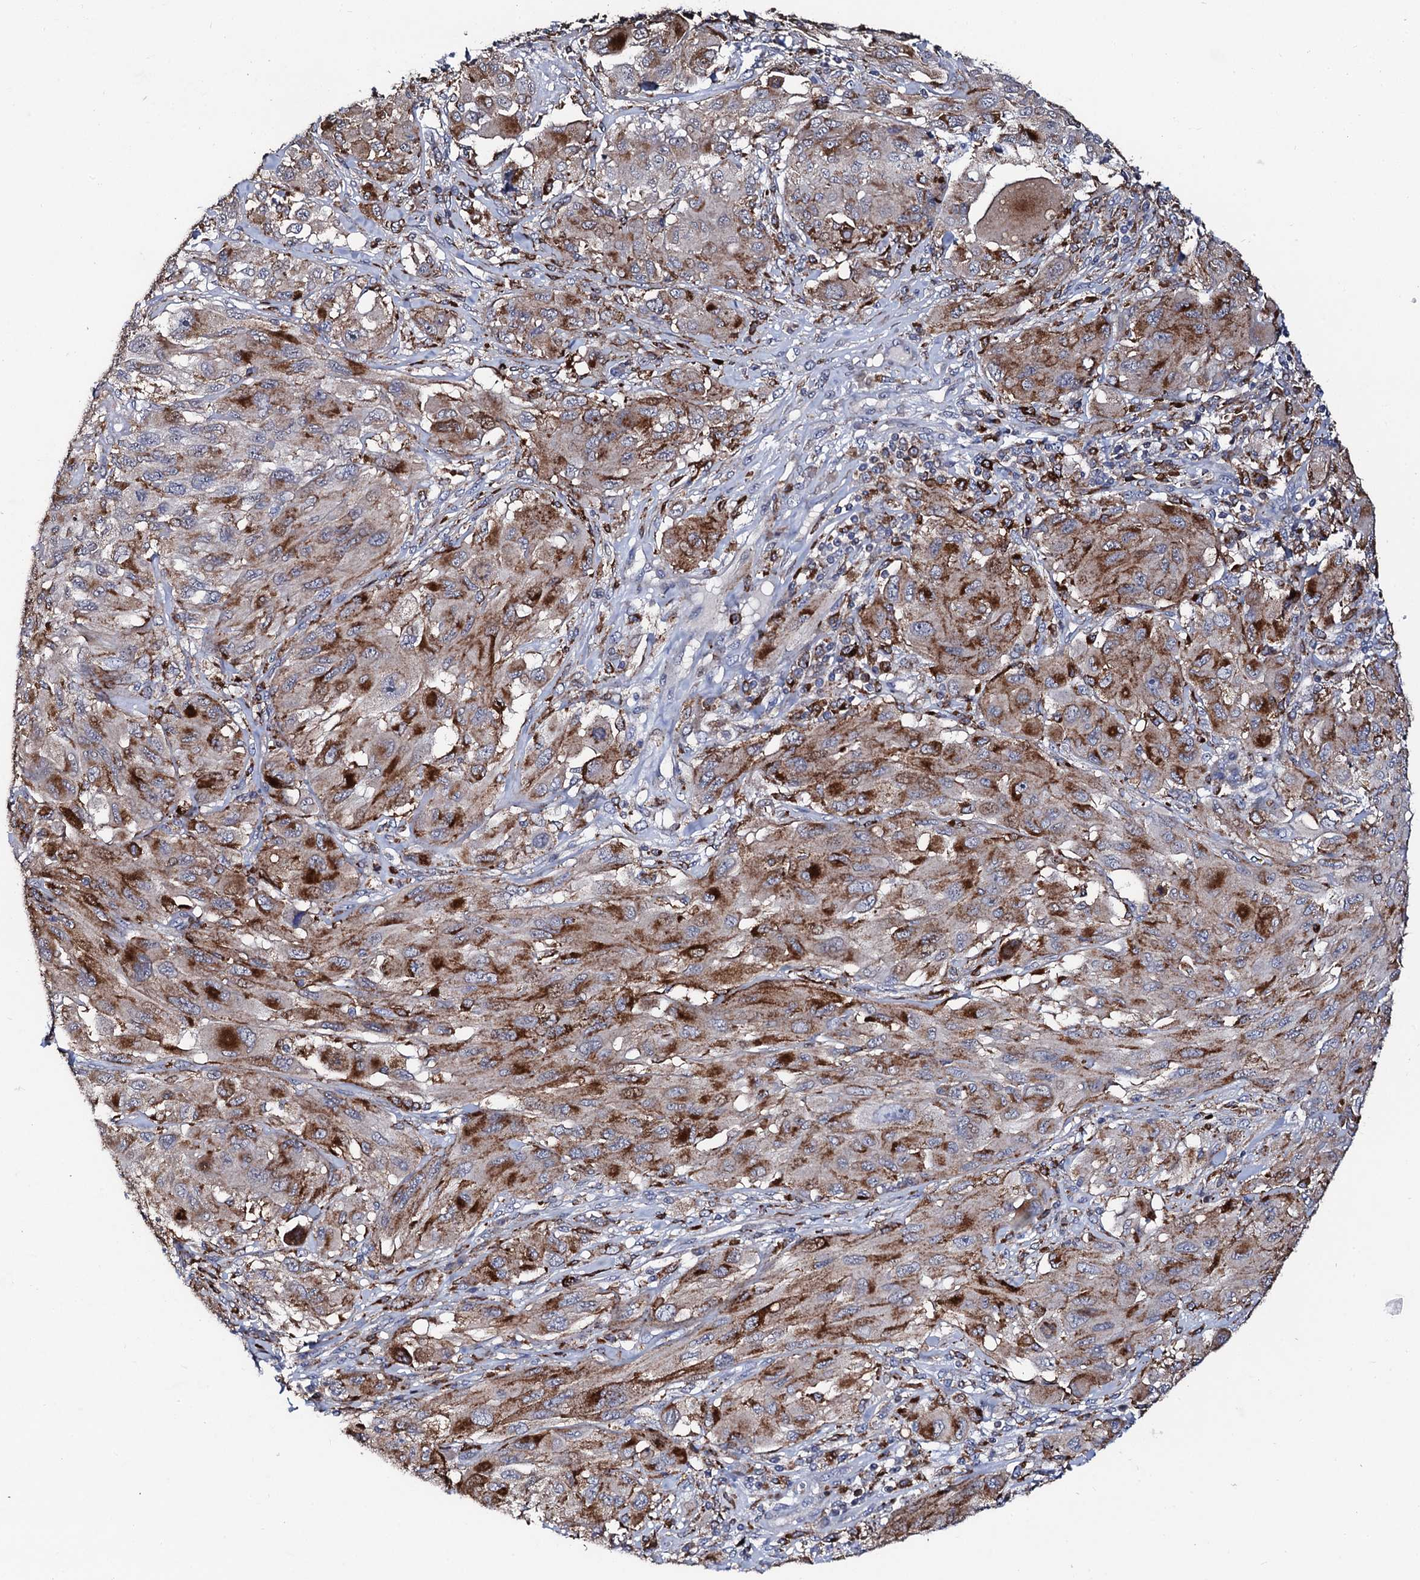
{"staining": {"intensity": "moderate", "quantity": ">75%", "location": "cytoplasmic/membranous"}, "tissue": "melanoma", "cell_type": "Tumor cells", "image_type": "cancer", "snomed": [{"axis": "morphology", "description": "Malignant melanoma, NOS"}, {"axis": "topography", "description": "Skin"}], "caption": "An immunohistochemistry photomicrograph of tumor tissue is shown. Protein staining in brown shows moderate cytoplasmic/membranous positivity in malignant melanoma within tumor cells.", "gene": "TCIRG1", "patient": {"sex": "female", "age": 91}}